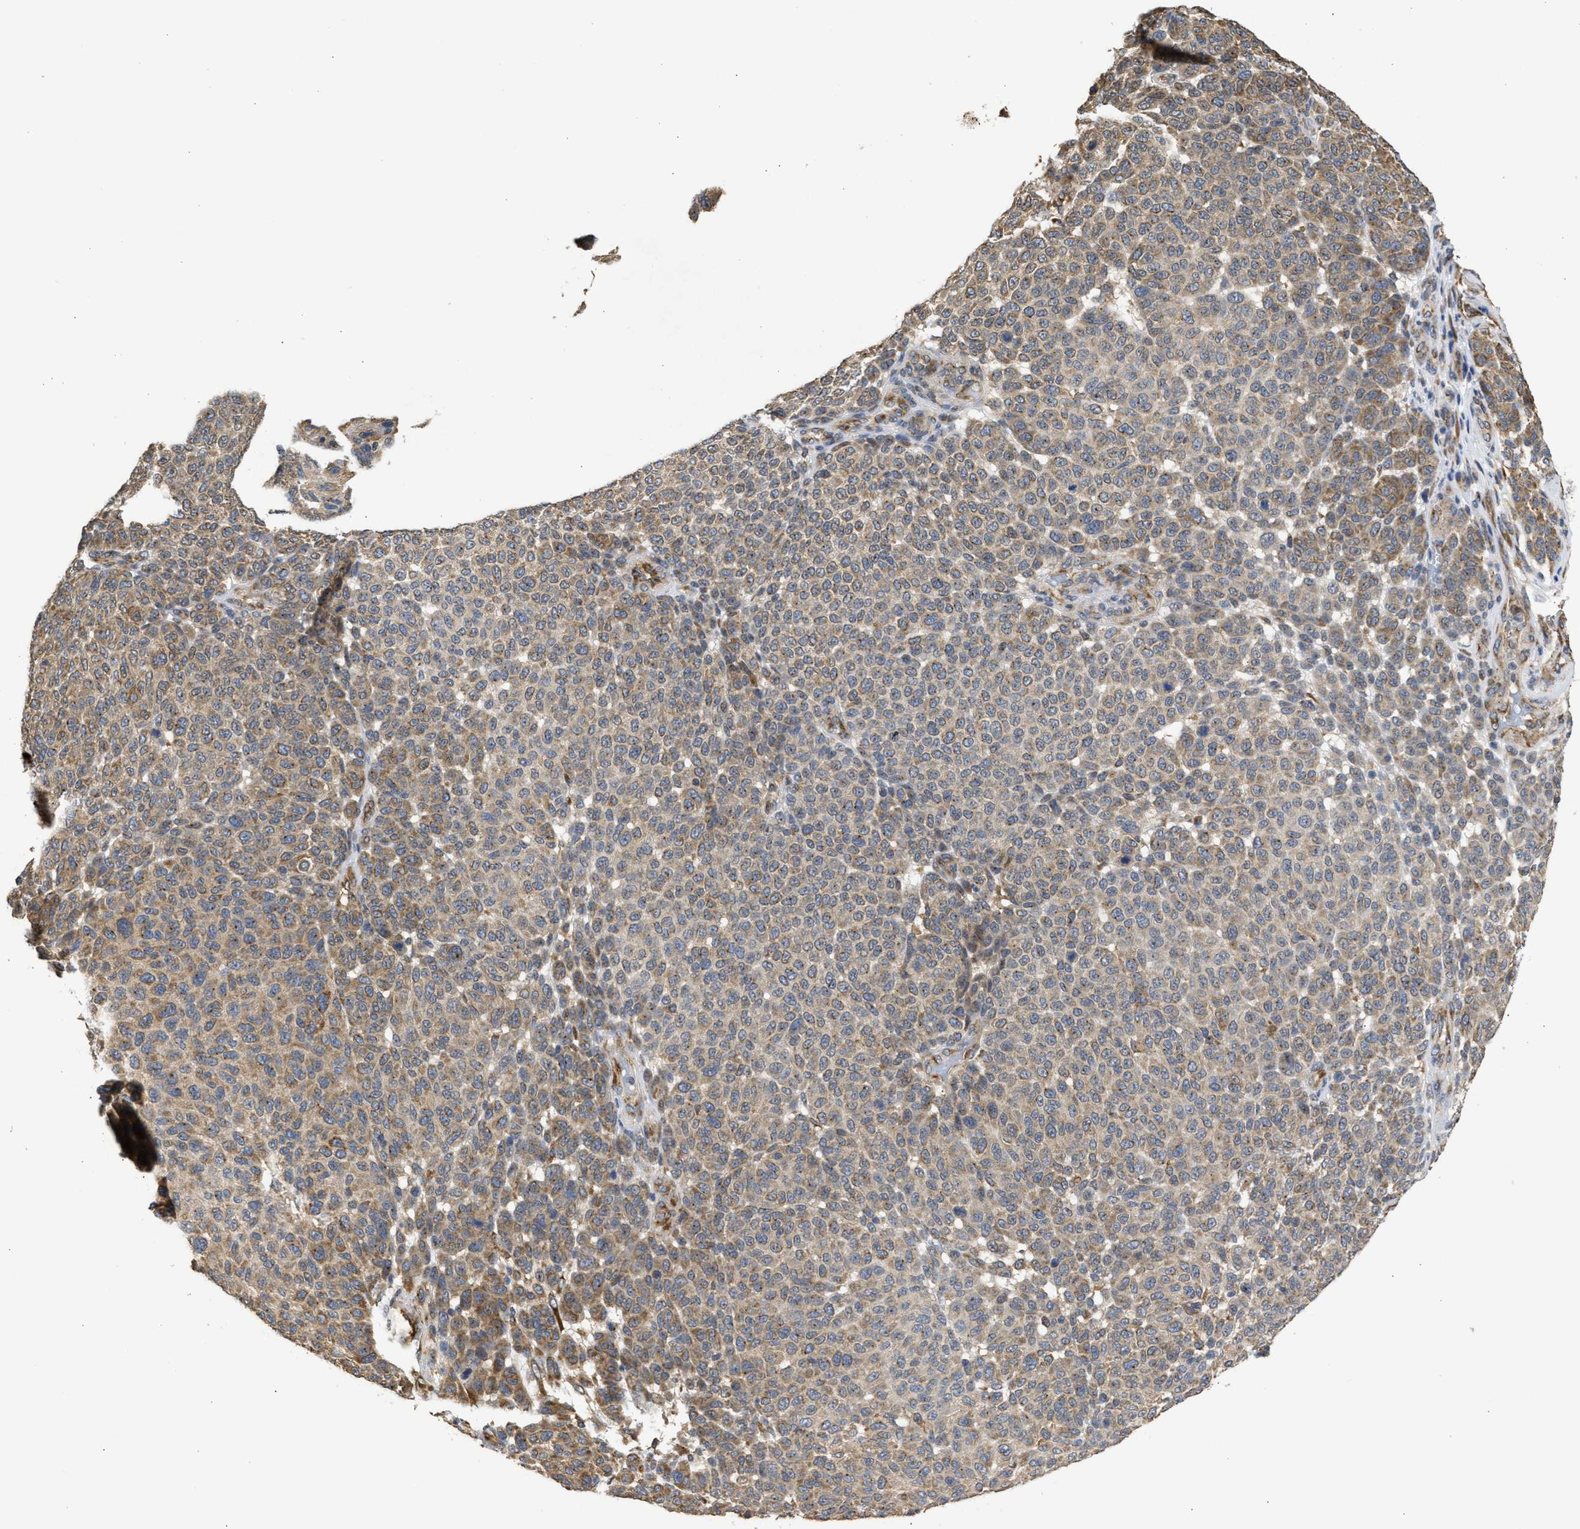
{"staining": {"intensity": "weak", "quantity": ">75%", "location": "cytoplasmic/membranous"}, "tissue": "melanoma", "cell_type": "Tumor cells", "image_type": "cancer", "snomed": [{"axis": "morphology", "description": "Malignant melanoma, NOS"}, {"axis": "topography", "description": "Skin"}], "caption": "Approximately >75% of tumor cells in malignant melanoma exhibit weak cytoplasmic/membranous protein expression as visualized by brown immunohistochemical staining.", "gene": "DNAJC1", "patient": {"sex": "male", "age": 59}}